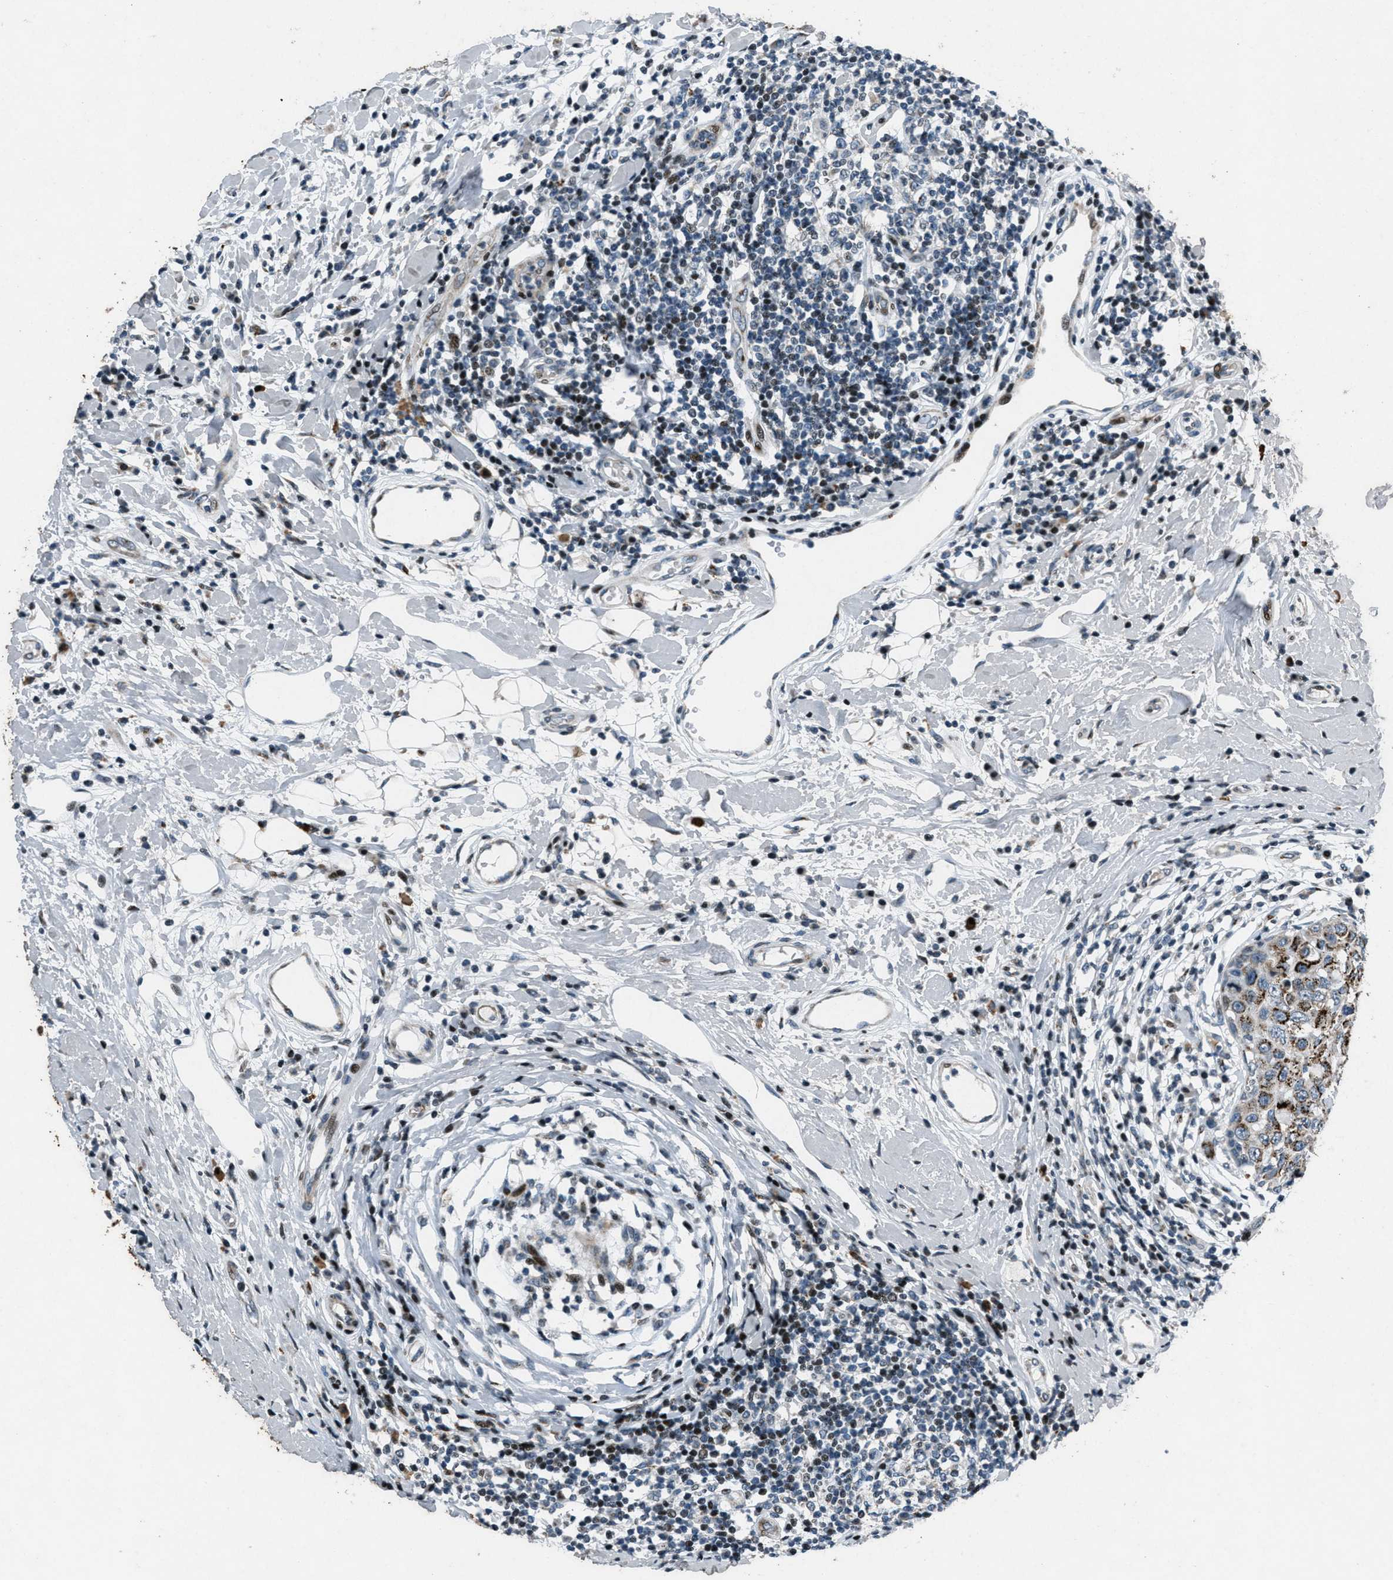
{"staining": {"intensity": "moderate", "quantity": ">75%", "location": "cytoplasmic/membranous"}, "tissue": "breast cancer", "cell_type": "Tumor cells", "image_type": "cancer", "snomed": [{"axis": "morphology", "description": "Duct carcinoma"}, {"axis": "topography", "description": "Breast"}], "caption": "Protein analysis of breast cancer tissue displays moderate cytoplasmic/membranous expression in approximately >75% of tumor cells.", "gene": "GPC6", "patient": {"sex": "female", "age": 27}}